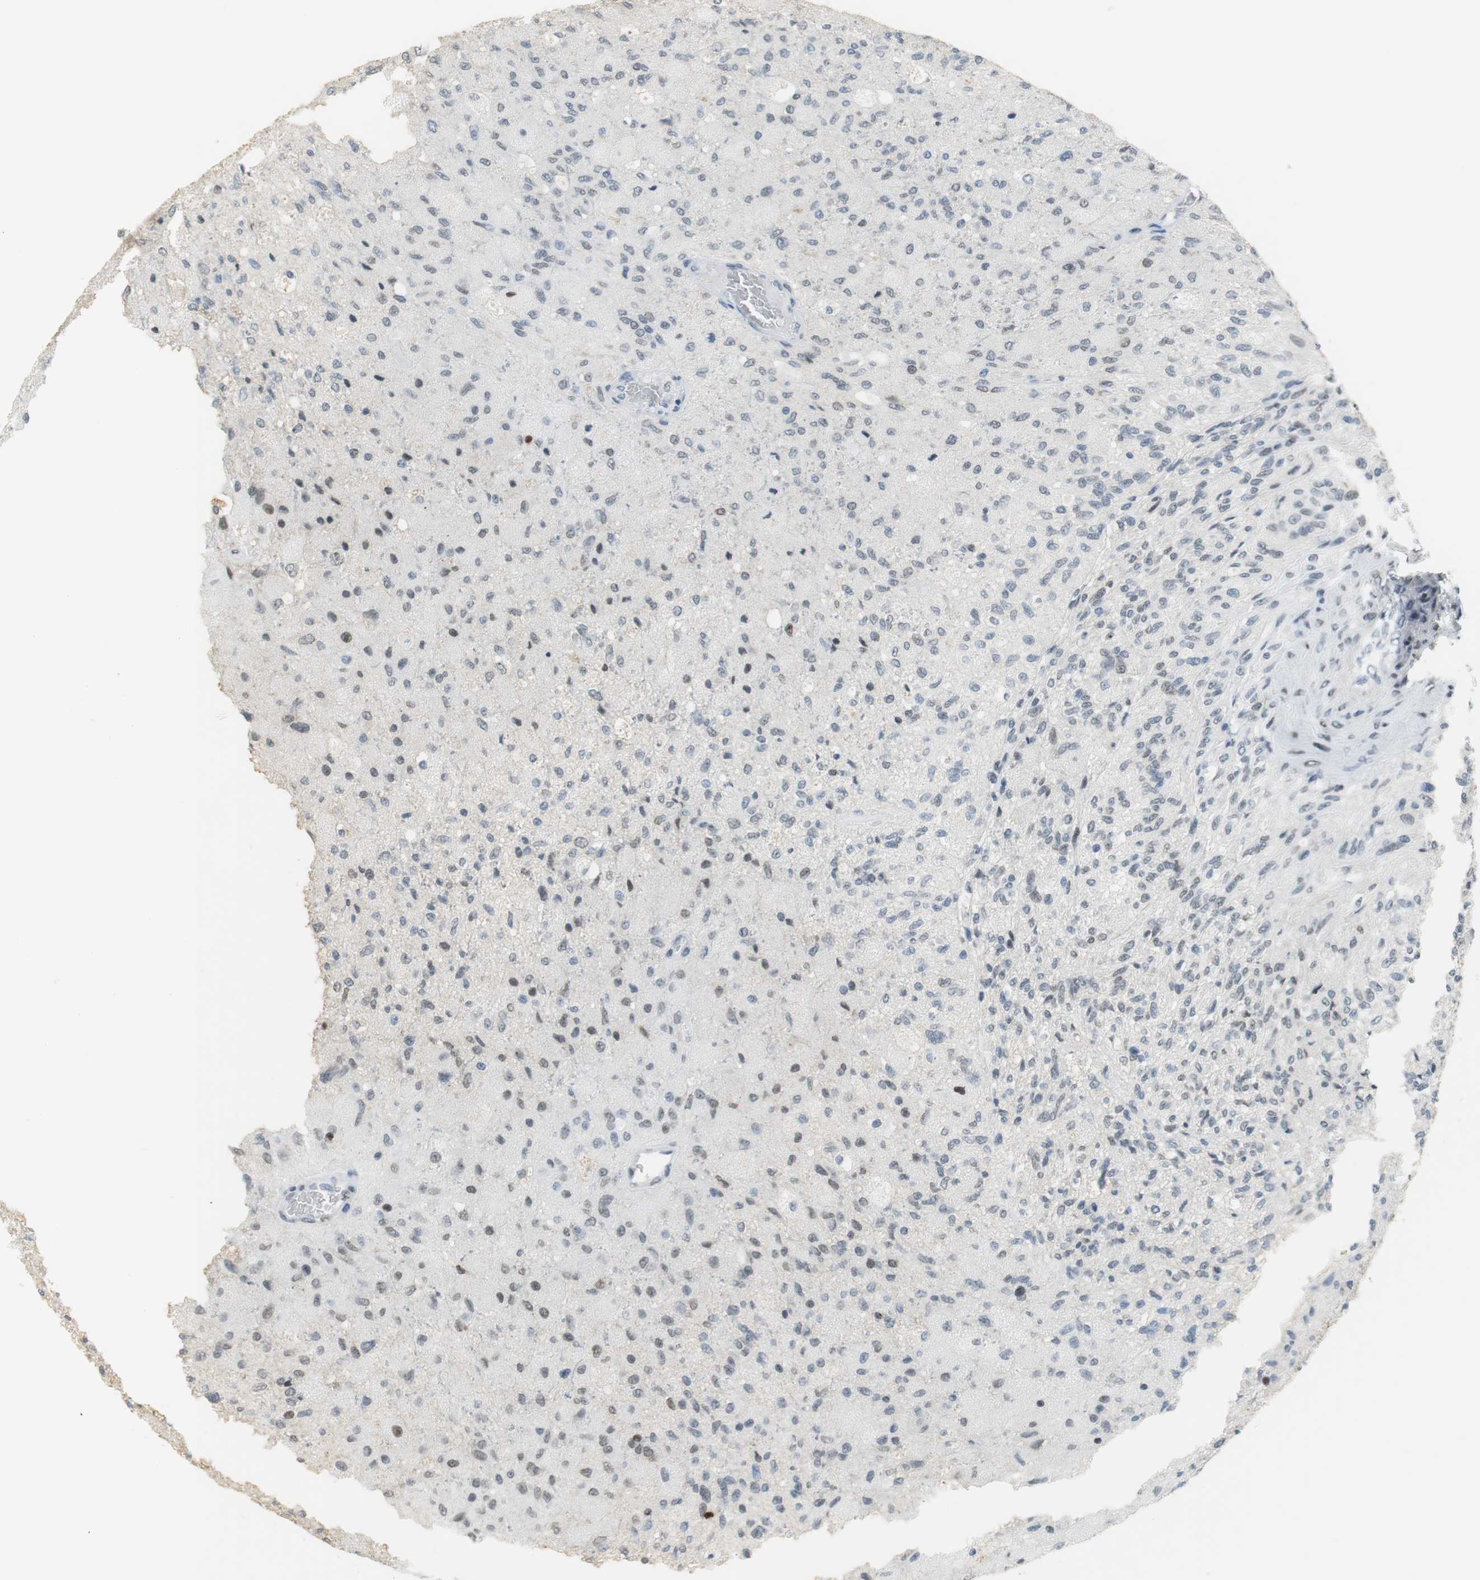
{"staining": {"intensity": "weak", "quantity": "<25%", "location": "nuclear"}, "tissue": "glioma", "cell_type": "Tumor cells", "image_type": "cancer", "snomed": [{"axis": "morphology", "description": "Normal tissue, NOS"}, {"axis": "morphology", "description": "Glioma, malignant, High grade"}, {"axis": "topography", "description": "Cerebral cortex"}], "caption": "The histopathology image shows no staining of tumor cells in malignant high-grade glioma.", "gene": "BMI1", "patient": {"sex": "male", "age": 77}}